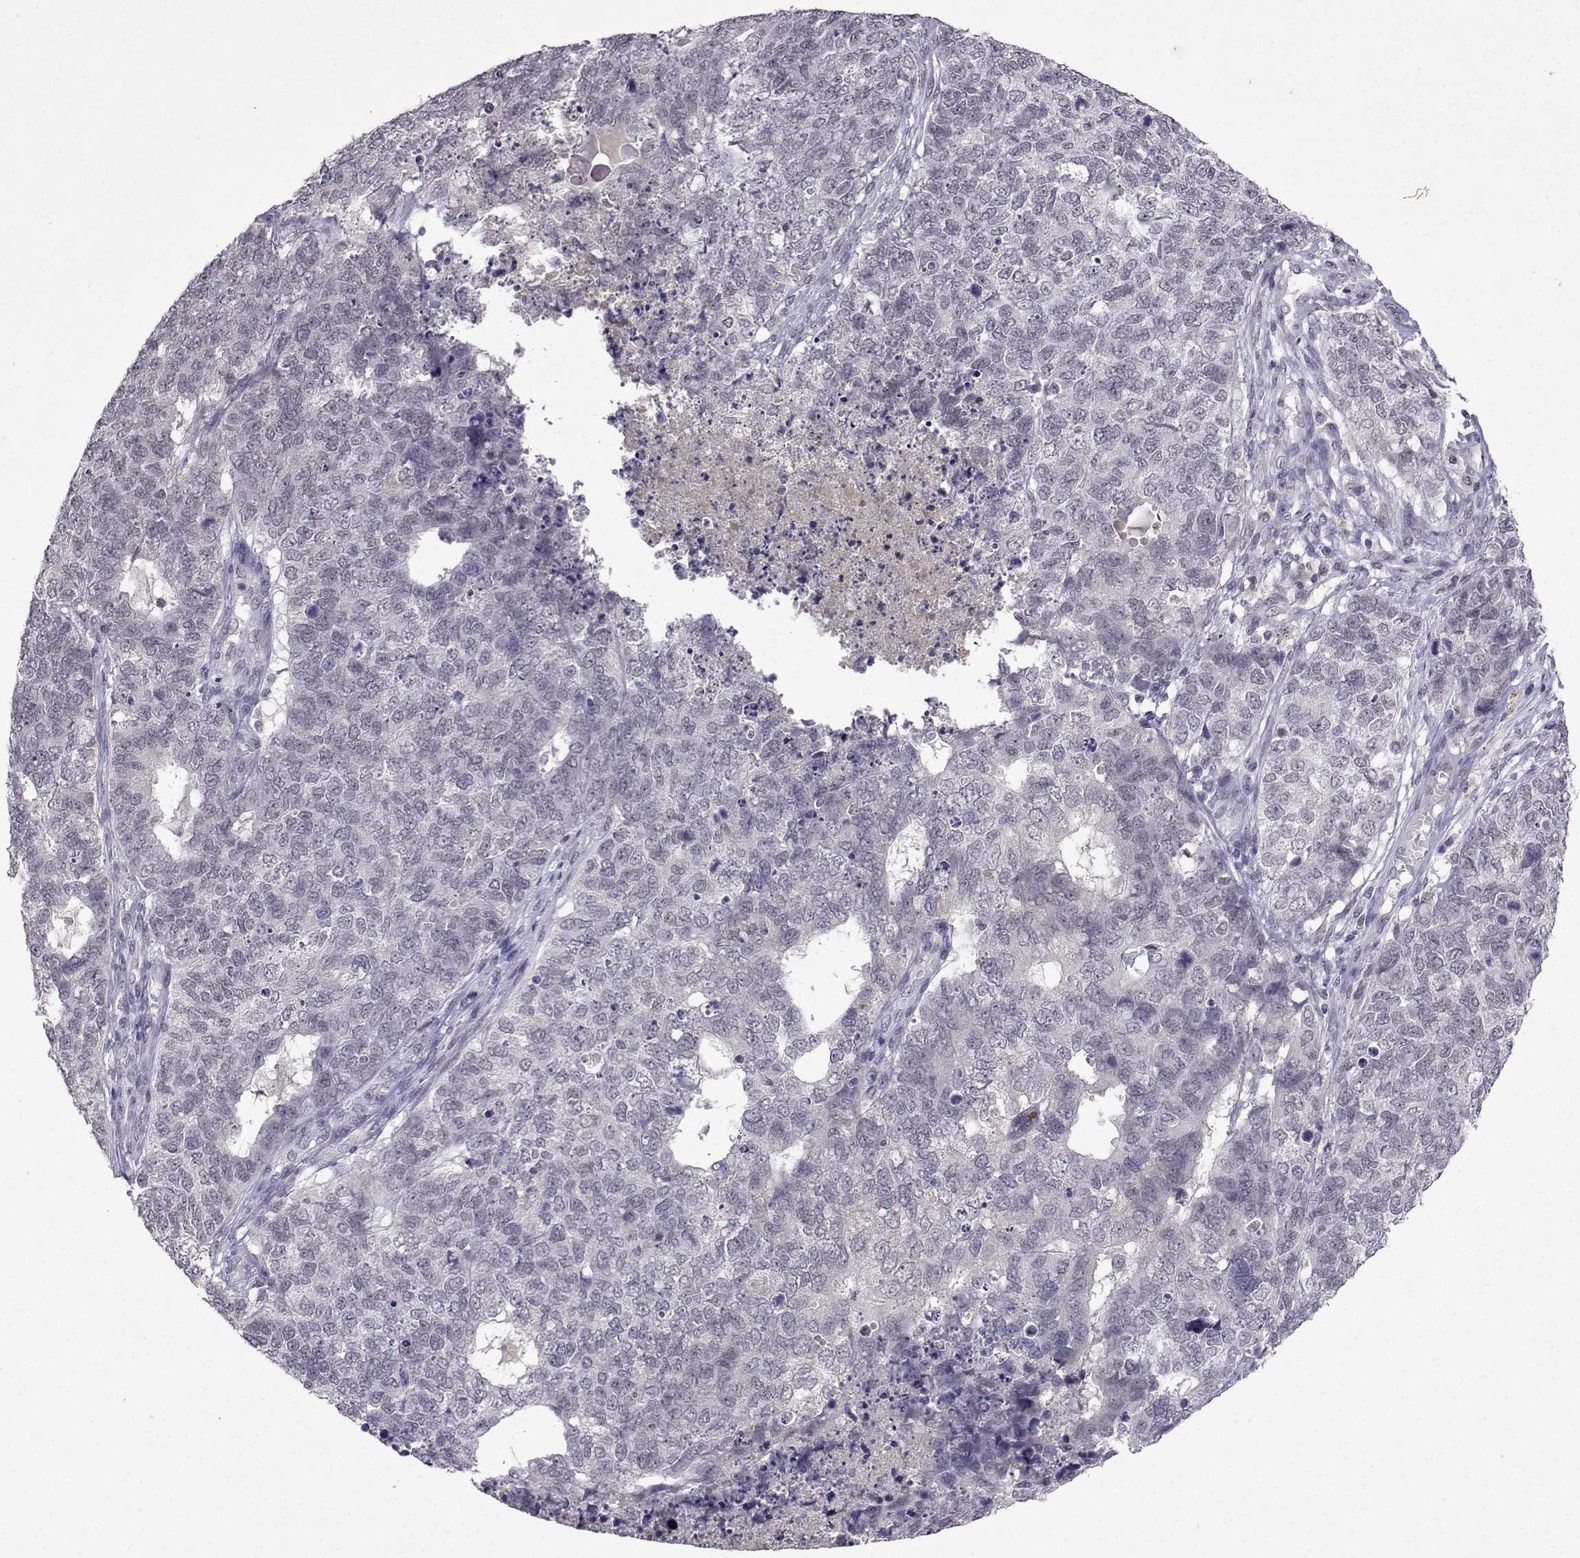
{"staining": {"intensity": "negative", "quantity": "none", "location": "none"}, "tissue": "cervical cancer", "cell_type": "Tumor cells", "image_type": "cancer", "snomed": [{"axis": "morphology", "description": "Squamous cell carcinoma, NOS"}, {"axis": "topography", "description": "Cervix"}], "caption": "Image shows no protein positivity in tumor cells of squamous cell carcinoma (cervical) tissue.", "gene": "CCL28", "patient": {"sex": "female", "age": 63}}